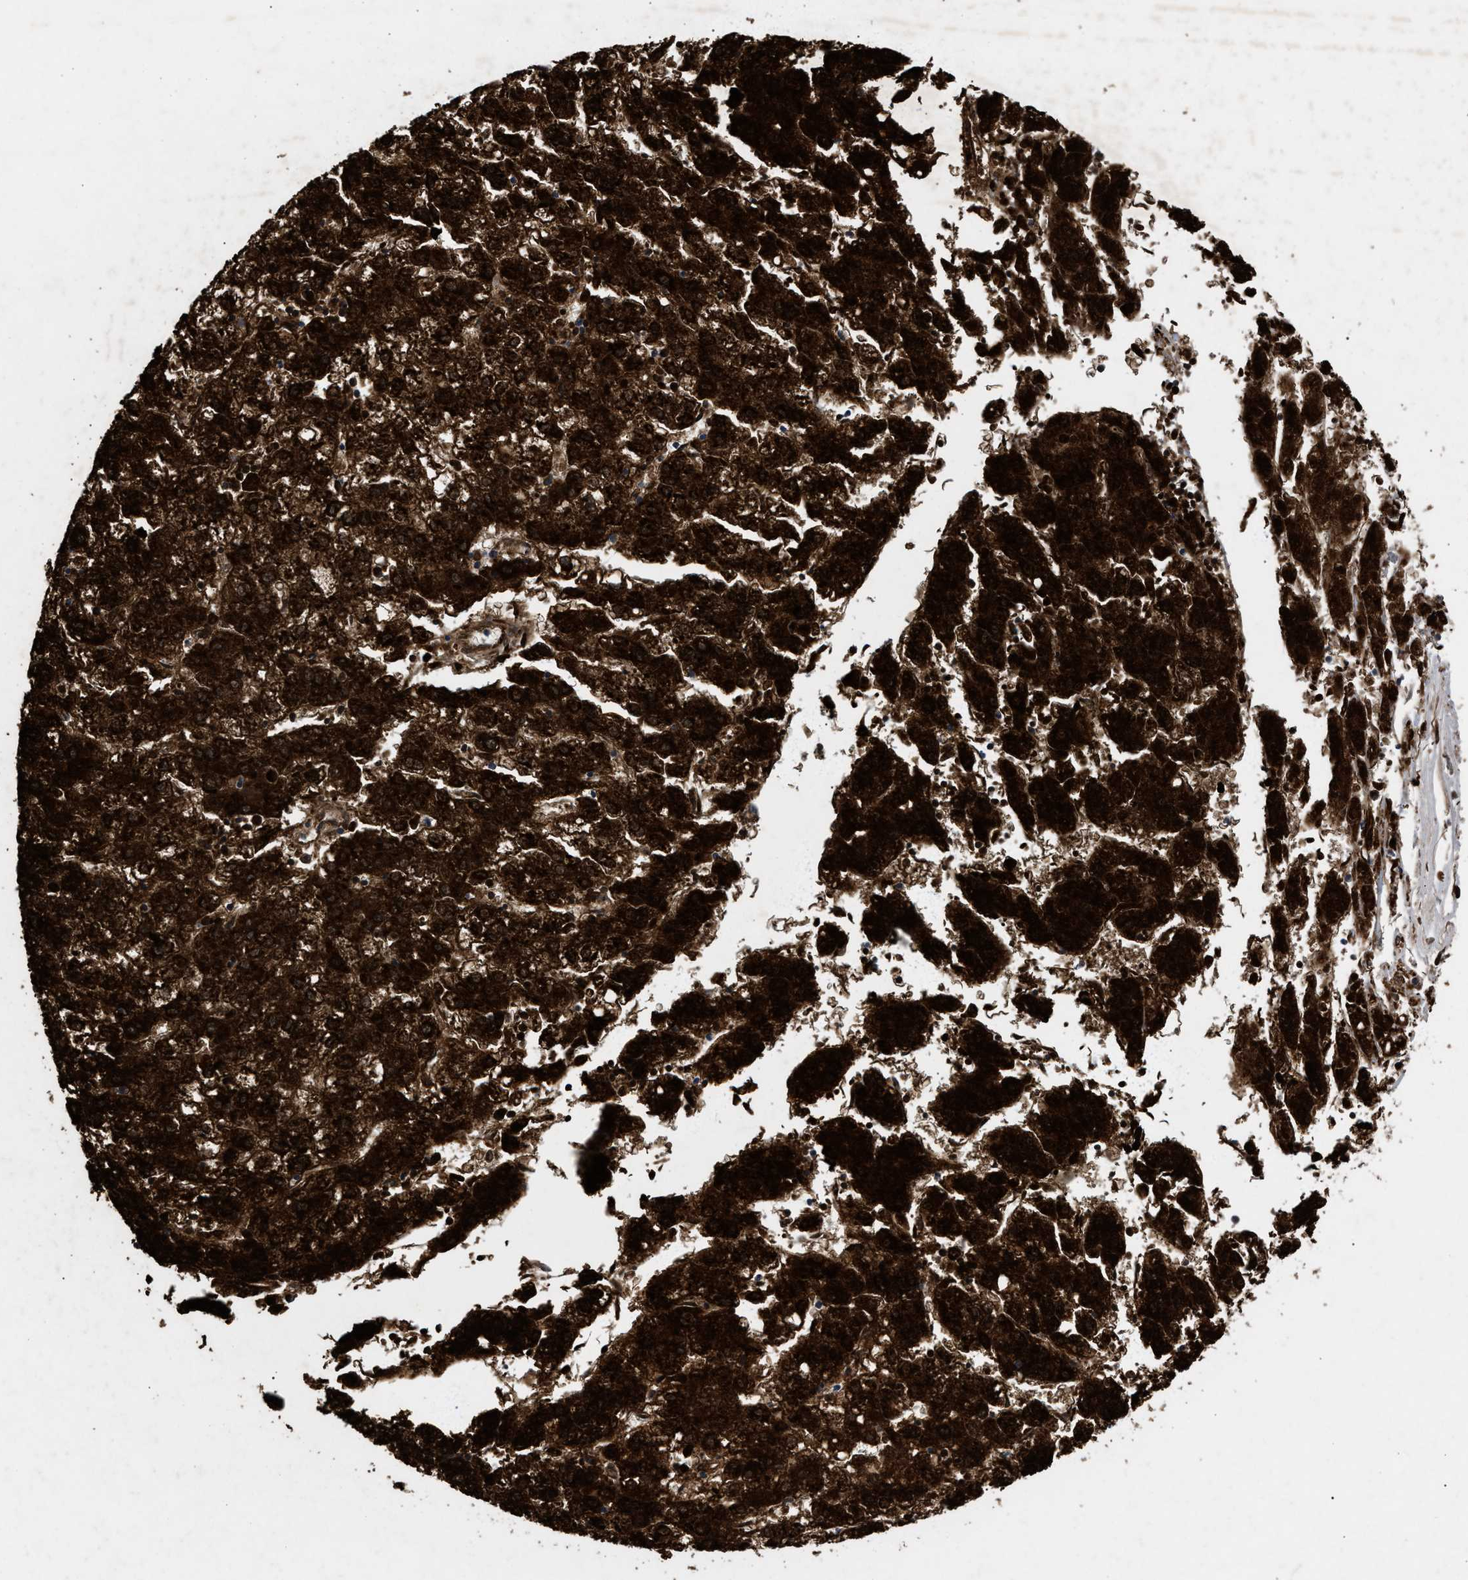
{"staining": {"intensity": "strong", "quantity": ">75%", "location": "cytoplasmic/membranous"}, "tissue": "liver cancer", "cell_type": "Tumor cells", "image_type": "cancer", "snomed": [{"axis": "morphology", "description": "Carcinoma, Hepatocellular, NOS"}, {"axis": "topography", "description": "Liver"}], "caption": "Protein expression analysis of human liver hepatocellular carcinoma reveals strong cytoplasmic/membranous positivity in about >75% of tumor cells.", "gene": "GCC1", "patient": {"sex": "male", "age": 72}}